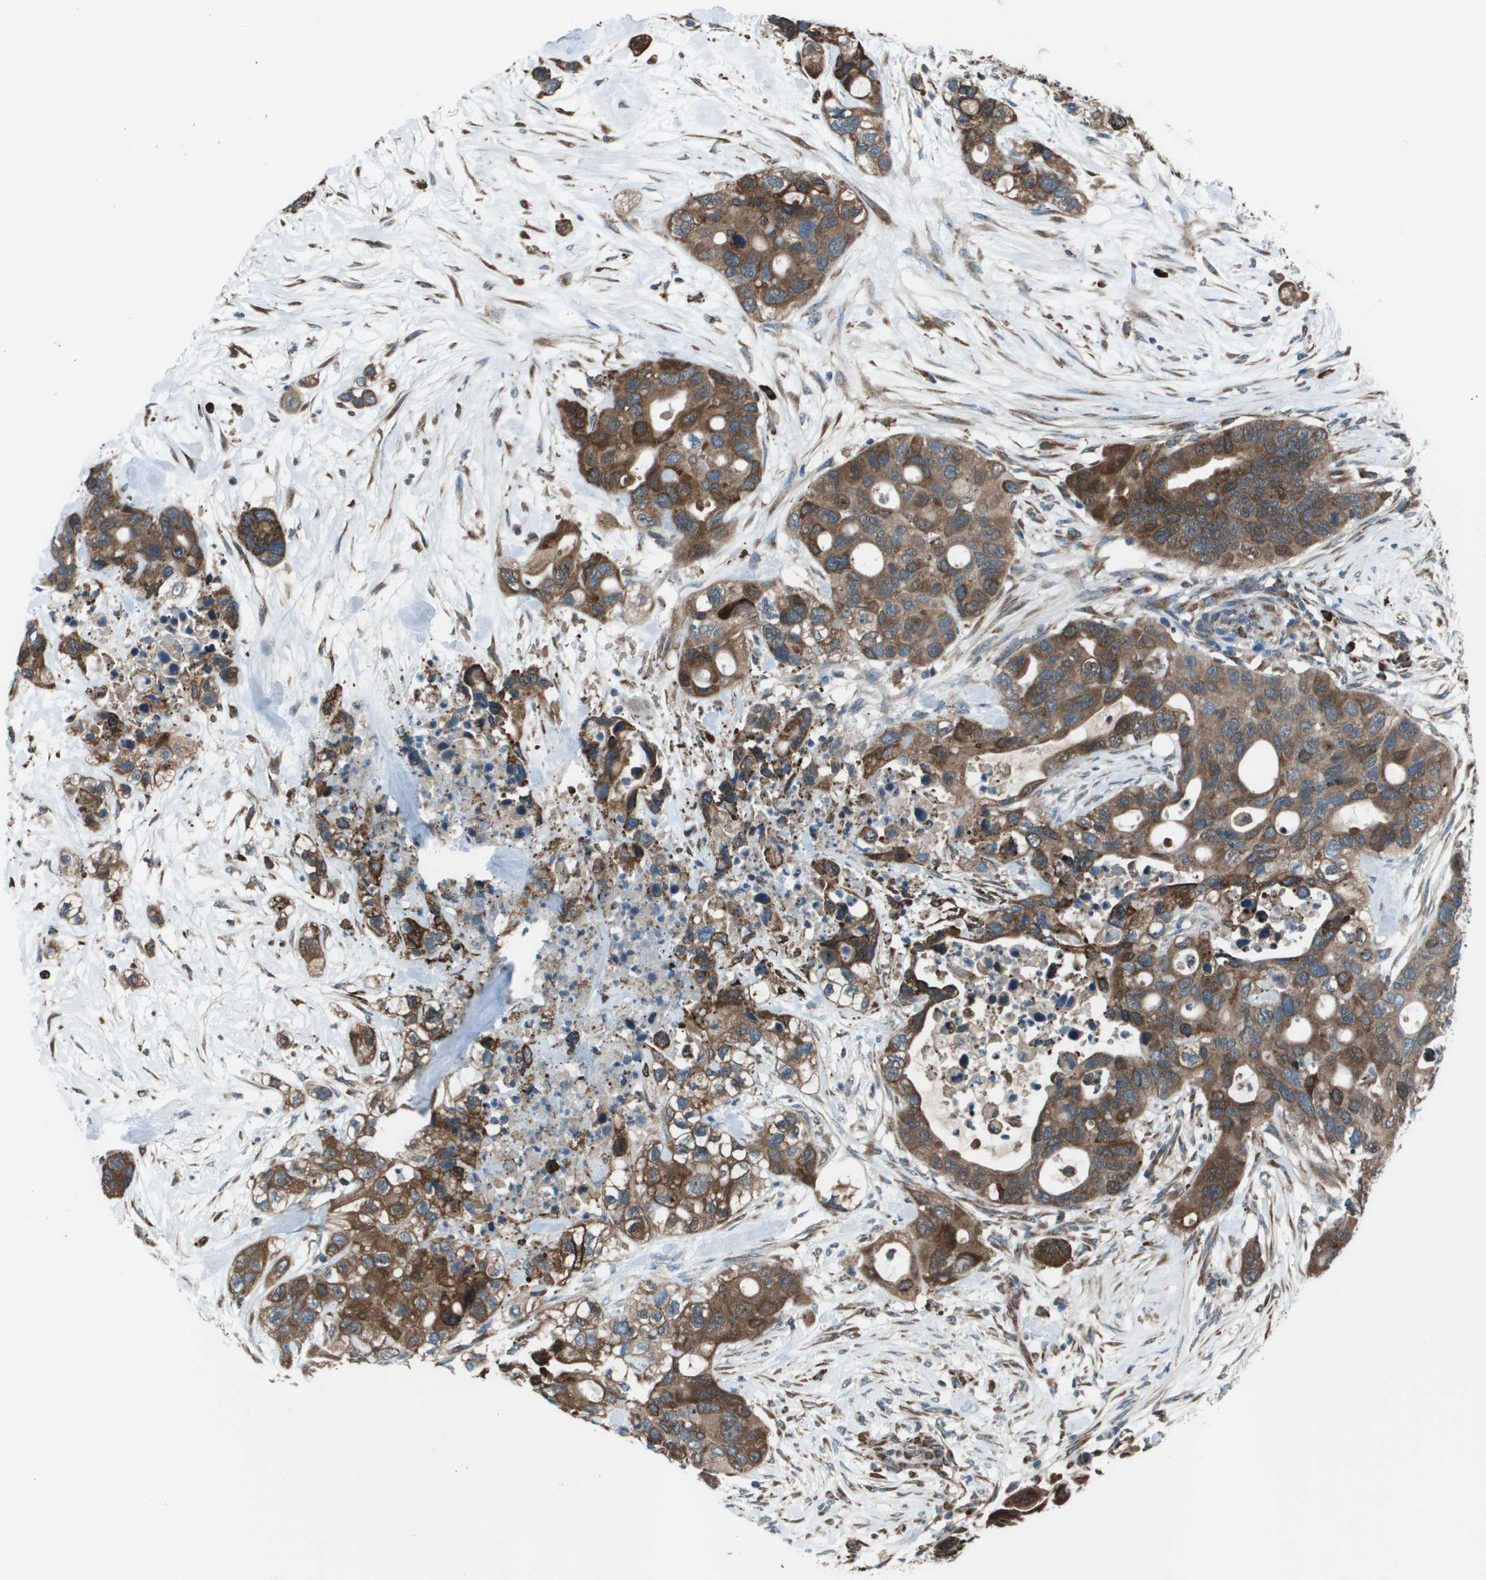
{"staining": {"intensity": "strong", "quantity": ">75%", "location": "cytoplasmic/membranous"}, "tissue": "pancreatic cancer", "cell_type": "Tumor cells", "image_type": "cancer", "snomed": [{"axis": "morphology", "description": "Adenocarcinoma, NOS"}, {"axis": "topography", "description": "Pancreas"}], "caption": "IHC histopathology image of neoplastic tissue: pancreatic cancer stained using IHC shows high levels of strong protein expression localized specifically in the cytoplasmic/membranous of tumor cells, appearing as a cytoplasmic/membranous brown color.", "gene": "UTS2", "patient": {"sex": "female", "age": 71}}